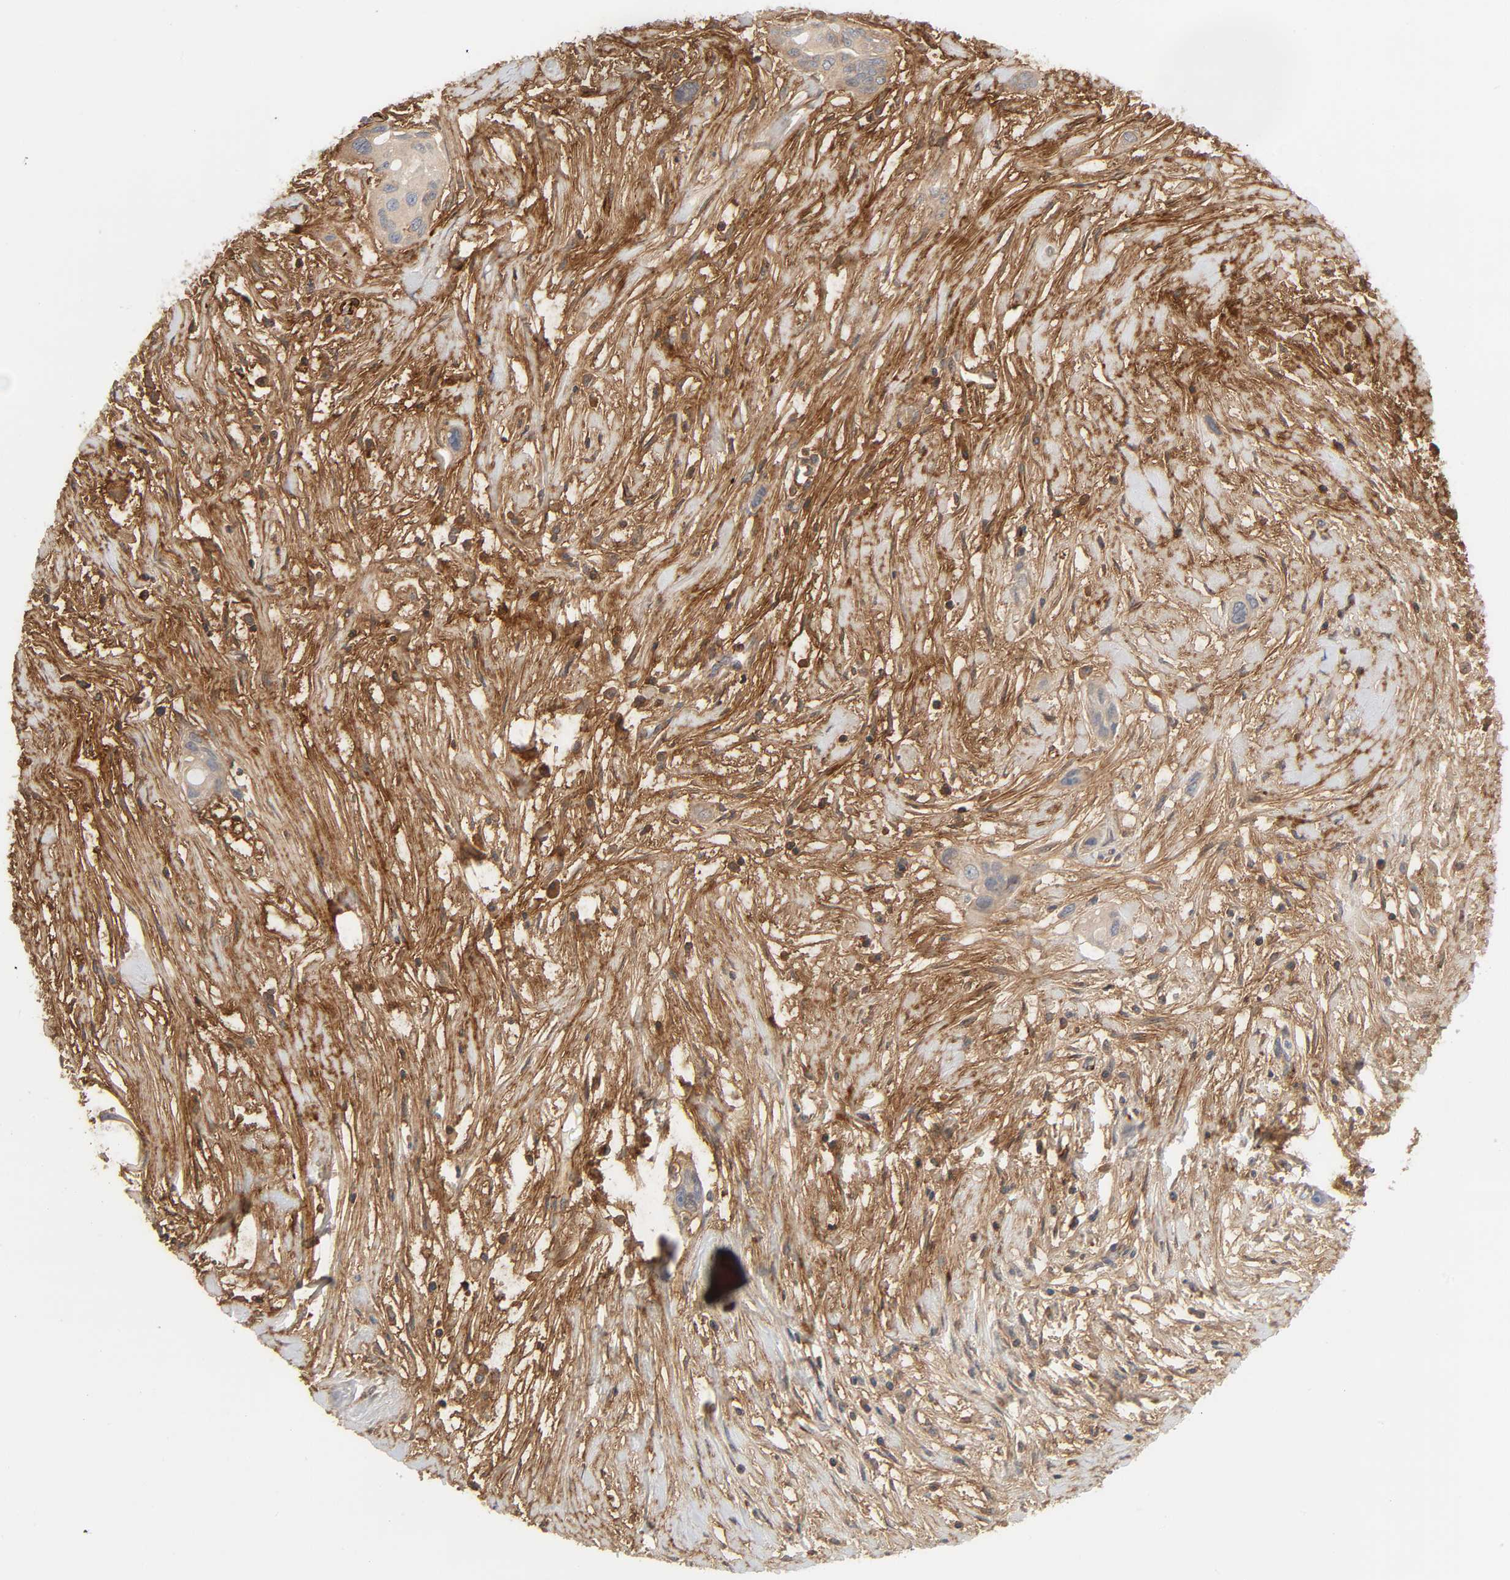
{"staining": {"intensity": "moderate", "quantity": ">75%", "location": "cytoplasmic/membranous"}, "tissue": "pancreatic cancer", "cell_type": "Tumor cells", "image_type": "cancer", "snomed": [{"axis": "morphology", "description": "Adenocarcinoma, NOS"}, {"axis": "topography", "description": "Pancreas"}], "caption": "Tumor cells show medium levels of moderate cytoplasmic/membranous staining in about >75% of cells in pancreatic cancer.", "gene": "FAM118A", "patient": {"sex": "female", "age": 60}}